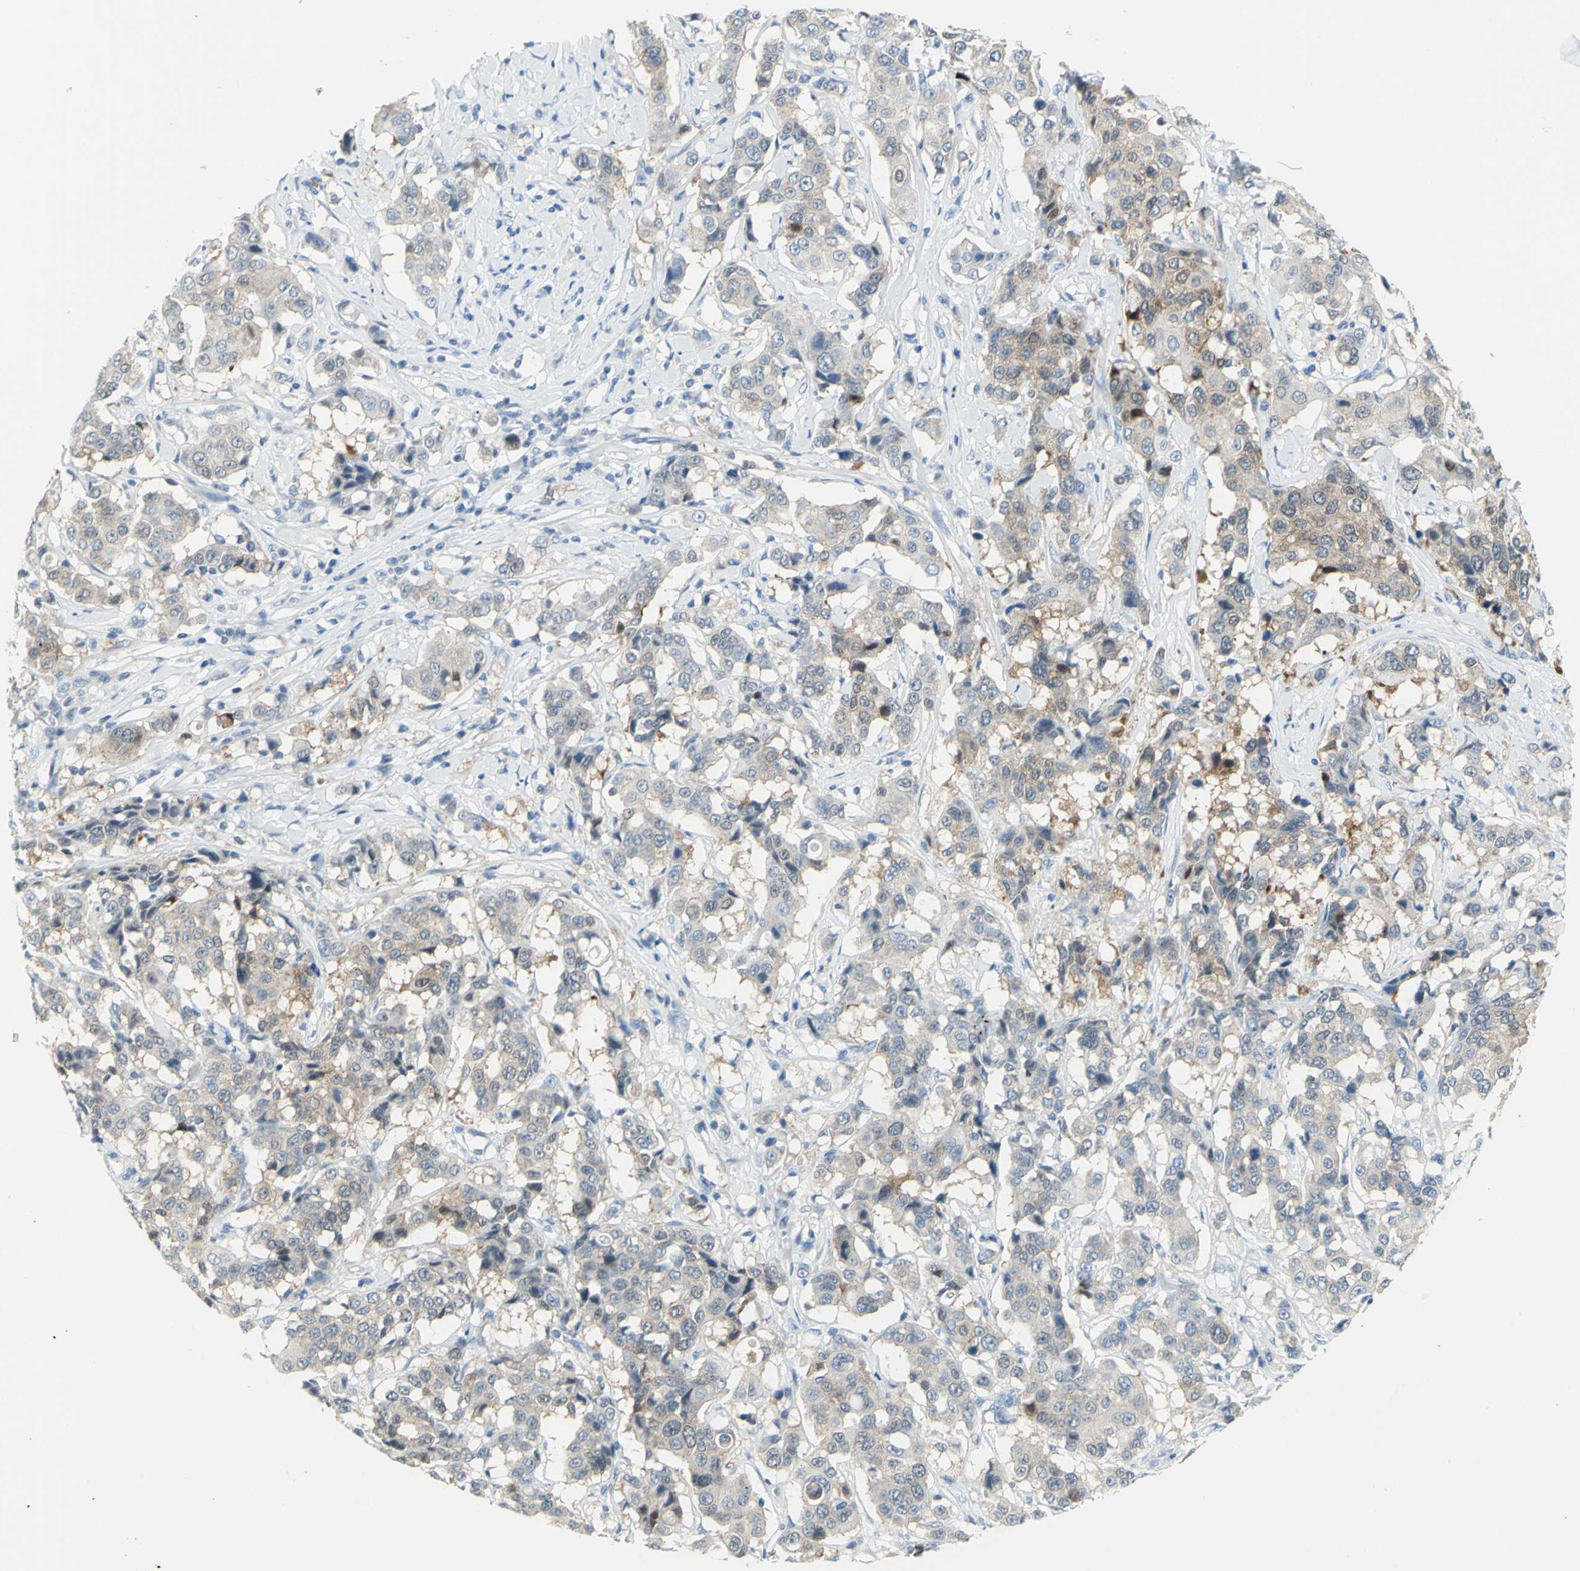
{"staining": {"intensity": "weak", "quantity": "25%-75%", "location": "cytoplasmic/membranous"}, "tissue": "breast cancer", "cell_type": "Tumor cells", "image_type": "cancer", "snomed": [{"axis": "morphology", "description": "Duct carcinoma"}, {"axis": "topography", "description": "Breast"}], "caption": "This micrograph demonstrates immunohistochemistry (IHC) staining of infiltrating ductal carcinoma (breast), with low weak cytoplasmic/membranous positivity in about 25%-75% of tumor cells.", "gene": "SFN", "patient": {"sex": "female", "age": 27}}